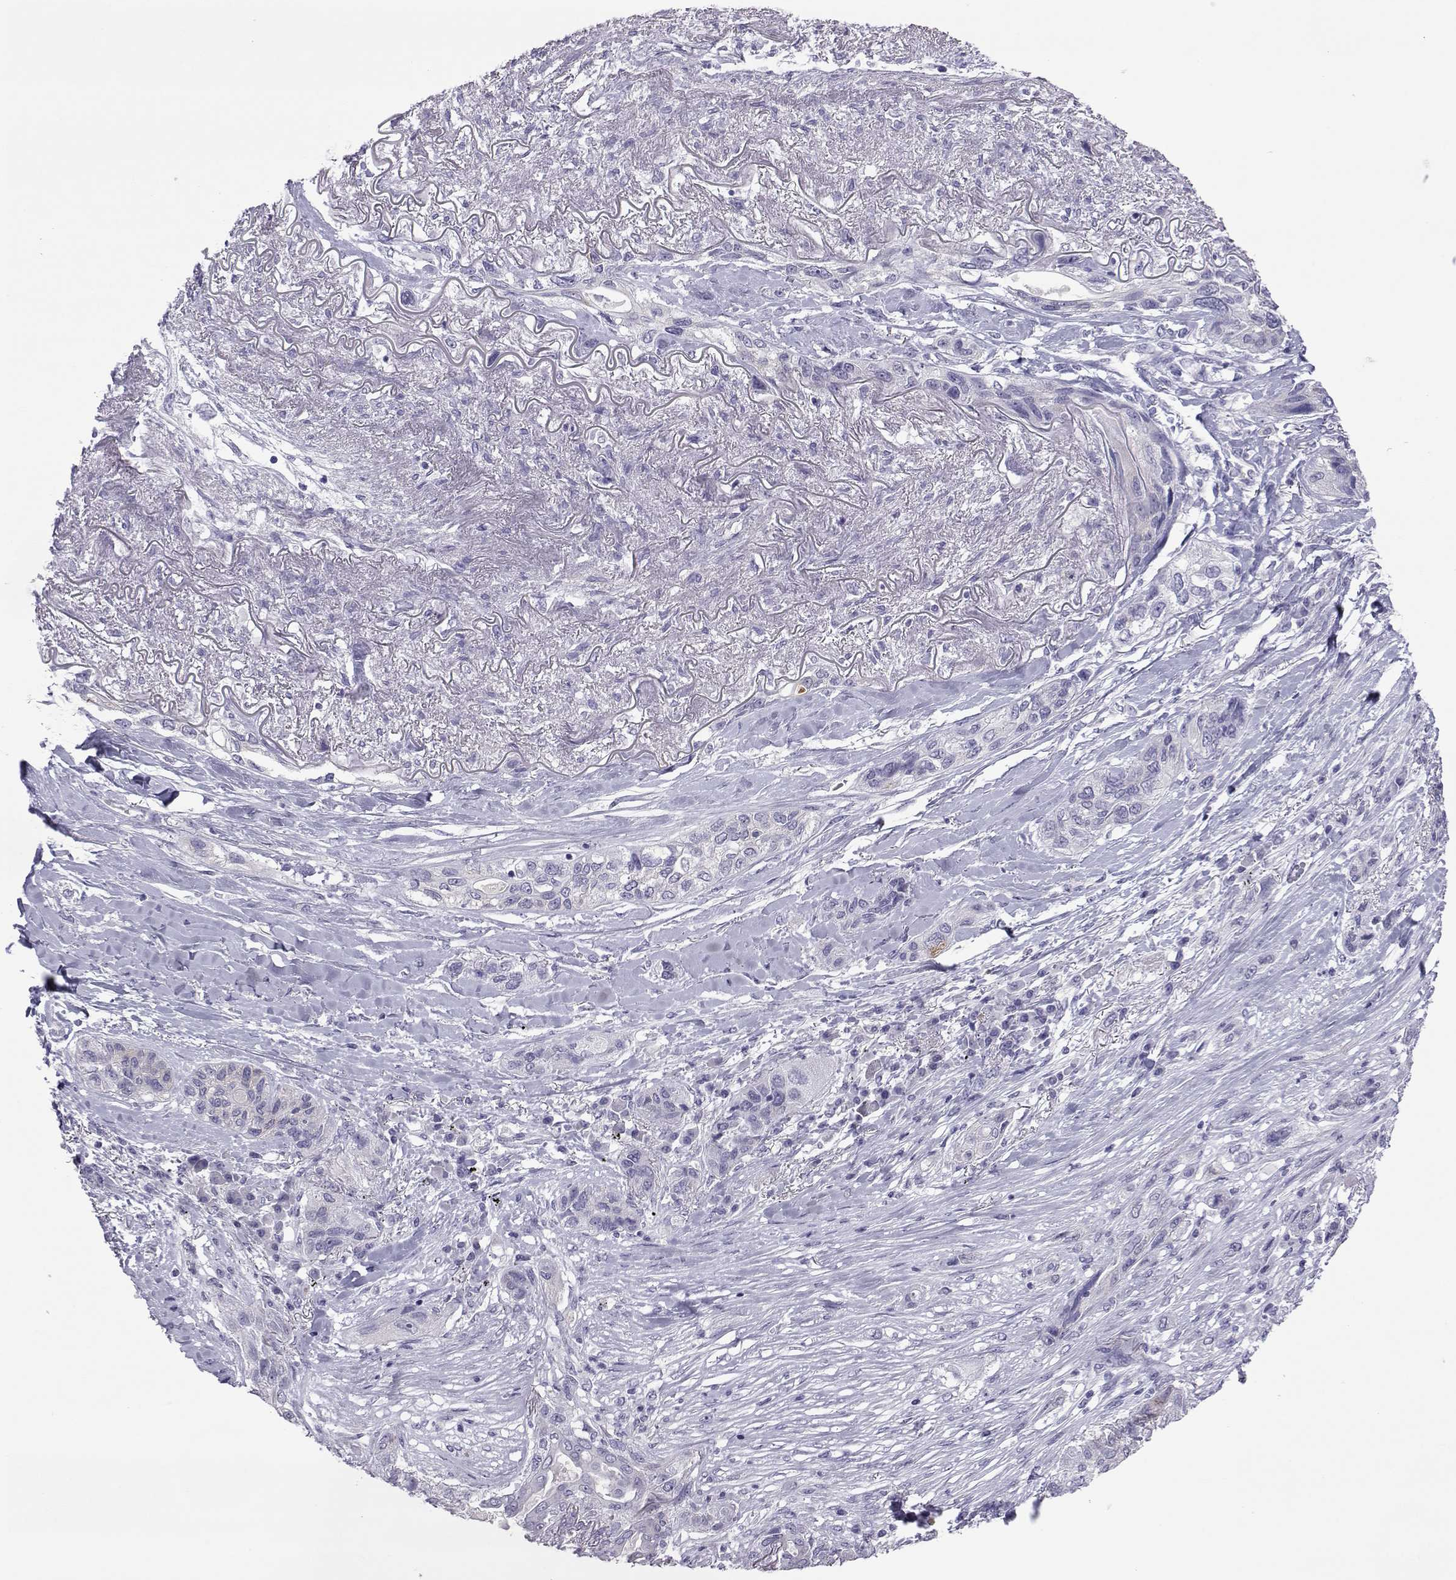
{"staining": {"intensity": "negative", "quantity": "none", "location": "none"}, "tissue": "lung cancer", "cell_type": "Tumor cells", "image_type": "cancer", "snomed": [{"axis": "morphology", "description": "Squamous cell carcinoma, NOS"}, {"axis": "topography", "description": "Lung"}], "caption": "Tumor cells are negative for protein expression in human lung cancer (squamous cell carcinoma).", "gene": "COL22A1", "patient": {"sex": "female", "age": 70}}